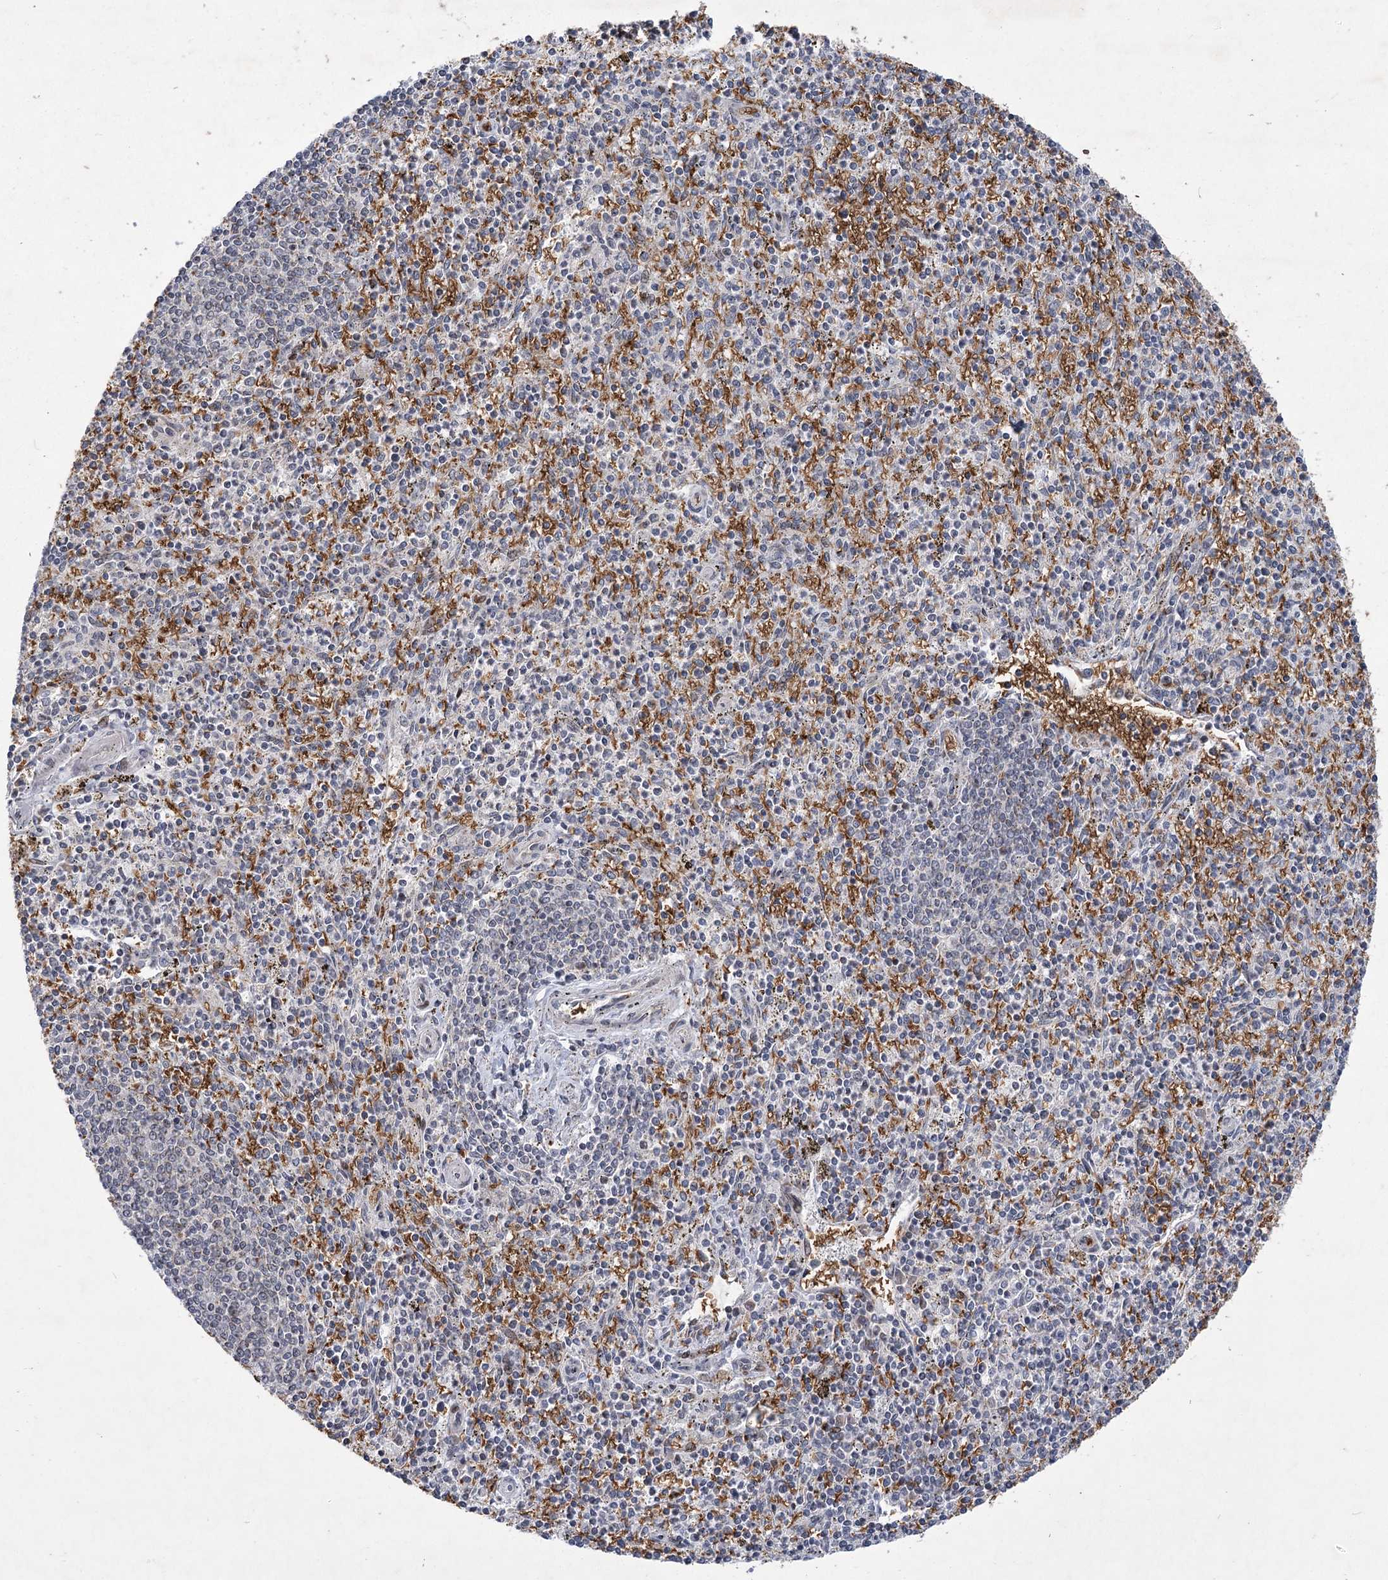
{"staining": {"intensity": "negative", "quantity": "none", "location": "none"}, "tissue": "spleen", "cell_type": "Cells in red pulp", "image_type": "normal", "snomed": [{"axis": "morphology", "description": "Normal tissue, NOS"}, {"axis": "topography", "description": "Spleen"}], "caption": "Spleen stained for a protein using immunohistochemistry displays no staining cells in red pulp.", "gene": "NSMCE4A", "patient": {"sex": "male", "age": 72}}